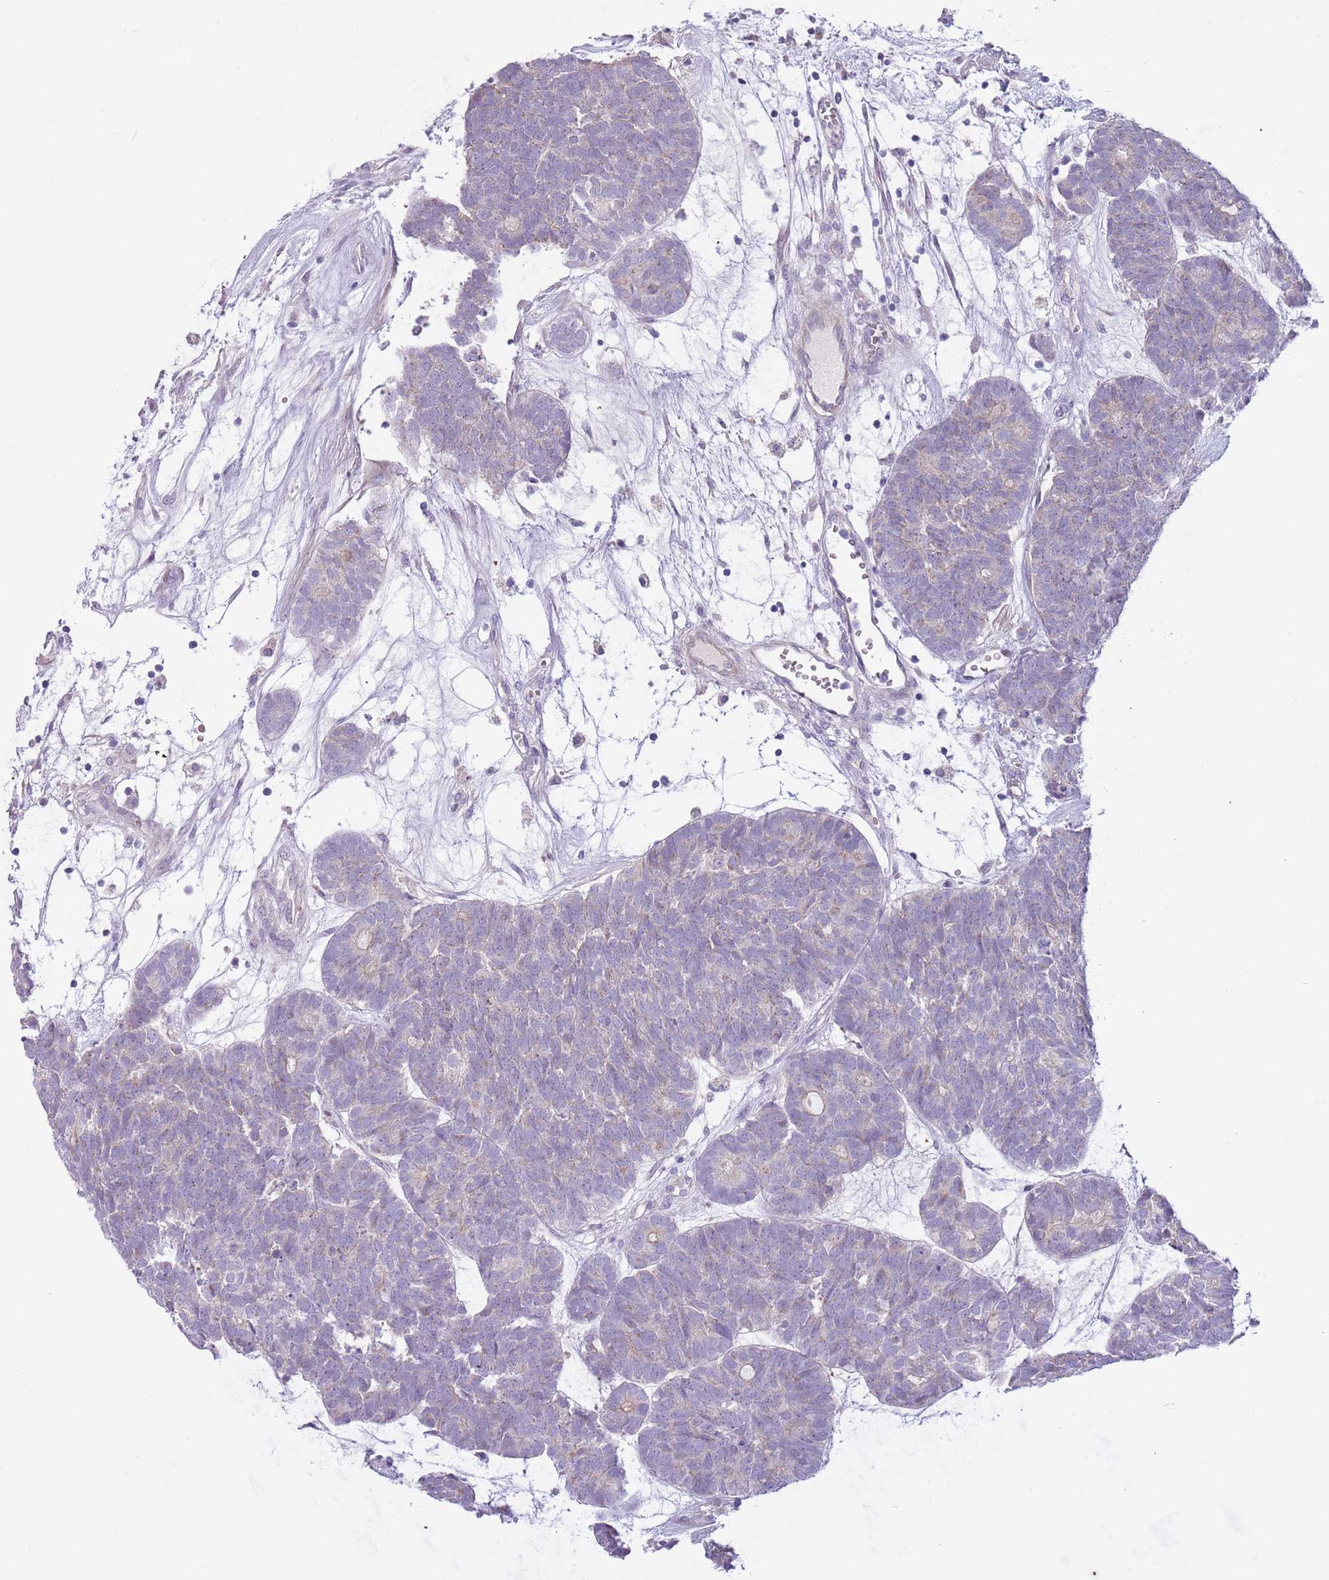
{"staining": {"intensity": "negative", "quantity": "none", "location": "none"}, "tissue": "head and neck cancer", "cell_type": "Tumor cells", "image_type": "cancer", "snomed": [{"axis": "morphology", "description": "Adenocarcinoma, NOS"}, {"axis": "topography", "description": "Head-Neck"}], "caption": "An immunohistochemistry (IHC) photomicrograph of head and neck adenocarcinoma is shown. There is no staining in tumor cells of head and neck adenocarcinoma.", "gene": "MRO", "patient": {"sex": "female", "age": 81}}